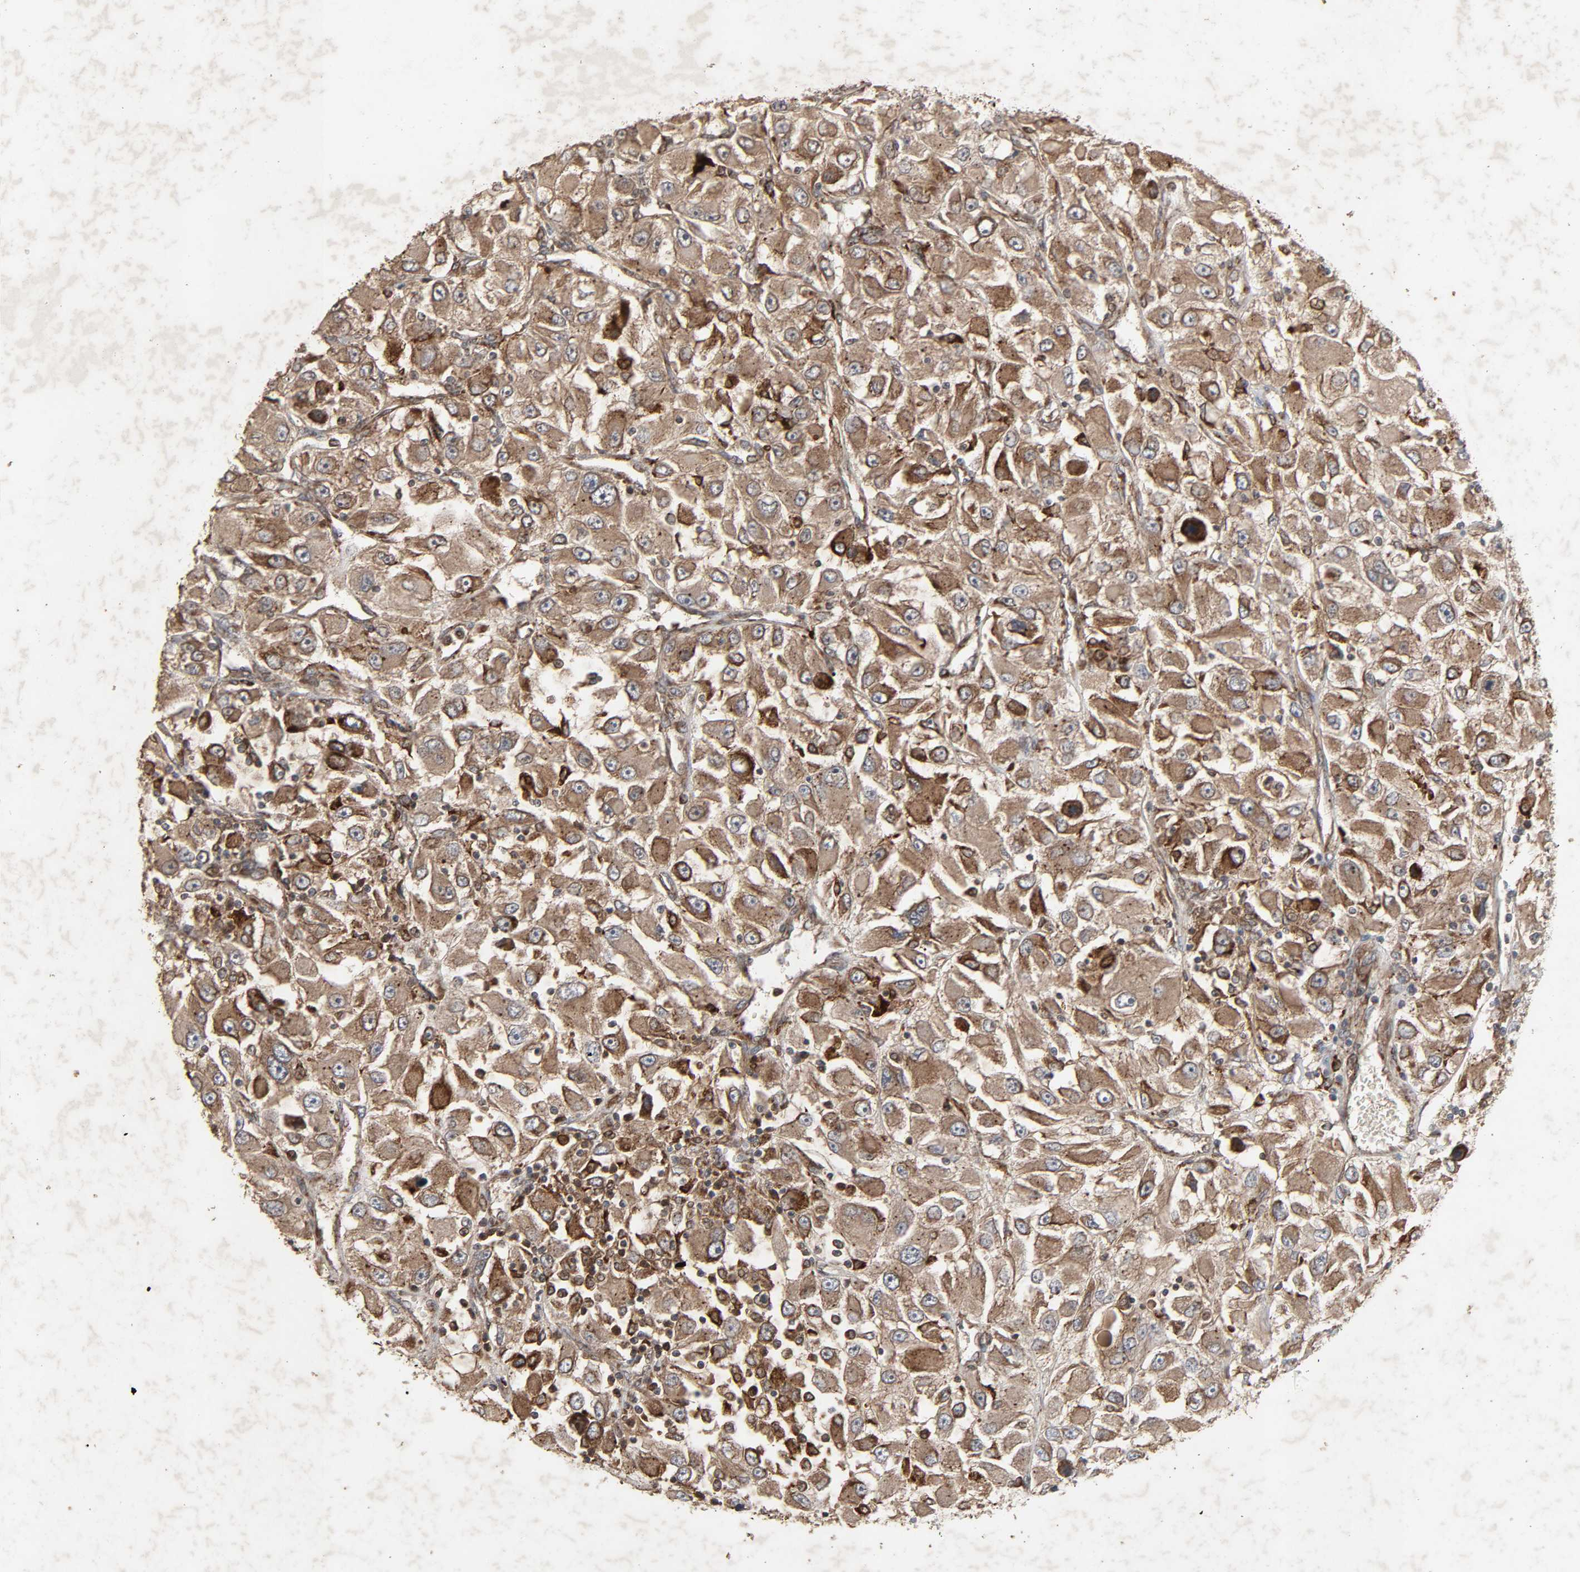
{"staining": {"intensity": "moderate", "quantity": ">75%", "location": "cytoplasmic/membranous"}, "tissue": "renal cancer", "cell_type": "Tumor cells", "image_type": "cancer", "snomed": [{"axis": "morphology", "description": "Adenocarcinoma, NOS"}, {"axis": "topography", "description": "Kidney"}], "caption": "Immunohistochemistry (IHC) image of renal adenocarcinoma stained for a protein (brown), which demonstrates medium levels of moderate cytoplasmic/membranous positivity in approximately >75% of tumor cells.", "gene": "ADCY4", "patient": {"sex": "female", "age": 52}}